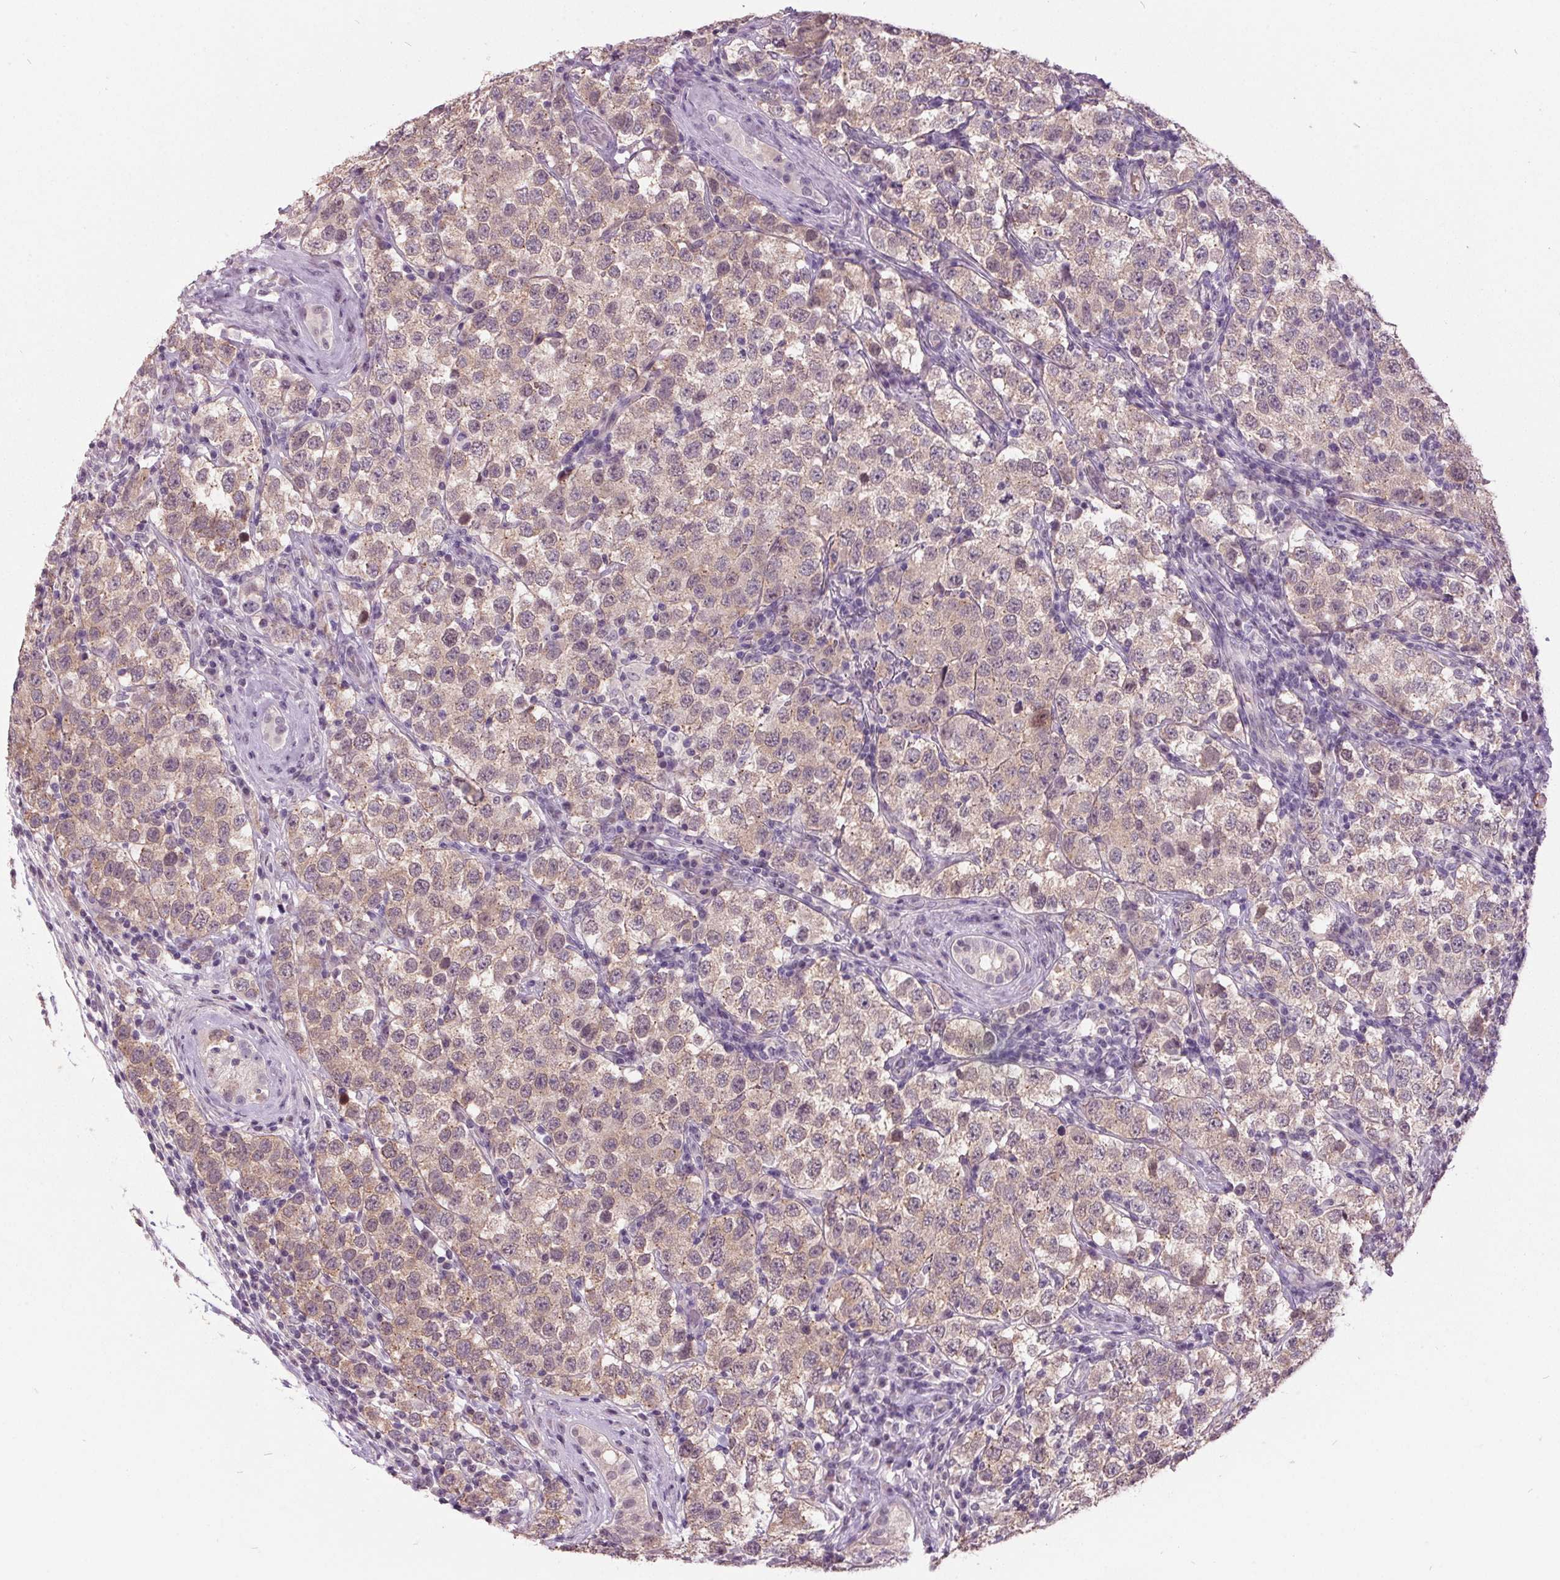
{"staining": {"intensity": "weak", "quantity": ">75%", "location": "cytoplasmic/membranous,nuclear"}, "tissue": "testis cancer", "cell_type": "Tumor cells", "image_type": "cancer", "snomed": [{"axis": "morphology", "description": "Seminoma, NOS"}, {"axis": "topography", "description": "Testis"}], "caption": "High-power microscopy captured an immunohistochemistry histopathology image of testis seminoma, revealing weak cytoplasmic/membranous and nuclear positivity in approximately >75% of tumor cells.", "gene": "C2orf16", "patient": {"sex": "male", "age": 34}}